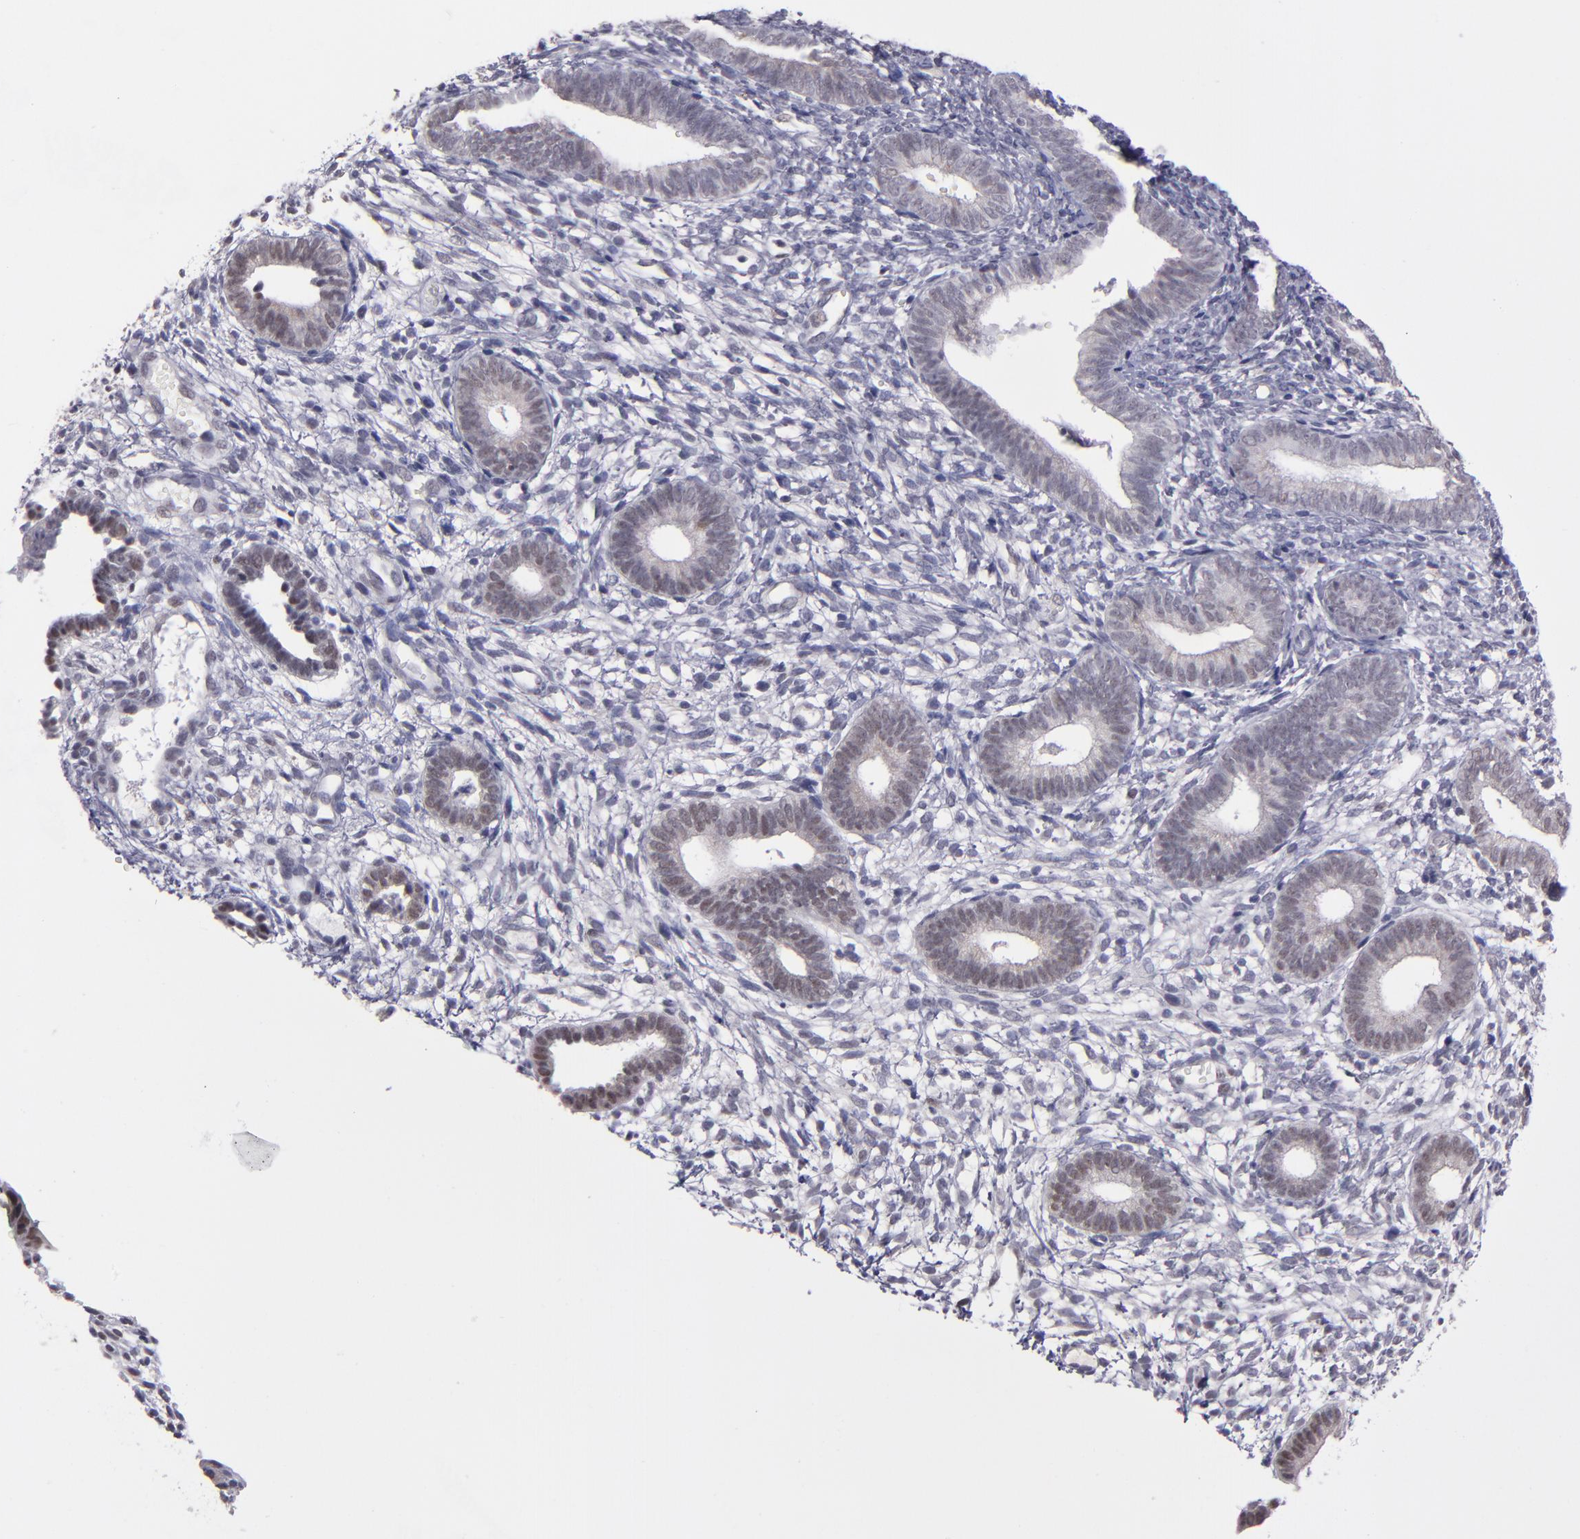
{"staining": {"intensity": "negative", "quantity": "none", "location": "none"}, "tissue": "endometrium", "cell_type": "Cells in endometrial stroma", "image_type": "normal", "snomed": [{"axis": "morphology", "description": "Normal tissue, NOS"}, {"axis": "topography", "description": "Smooth muscle"}, {"axis": "topography", "description": "Endometrium"}], "caption": "Human endometrium stained for a protein using IHC exhibits no expression in cells in endometrial stroma.", "gene": "OTUB2", "patient": {"sex": "female", "age": 57}}